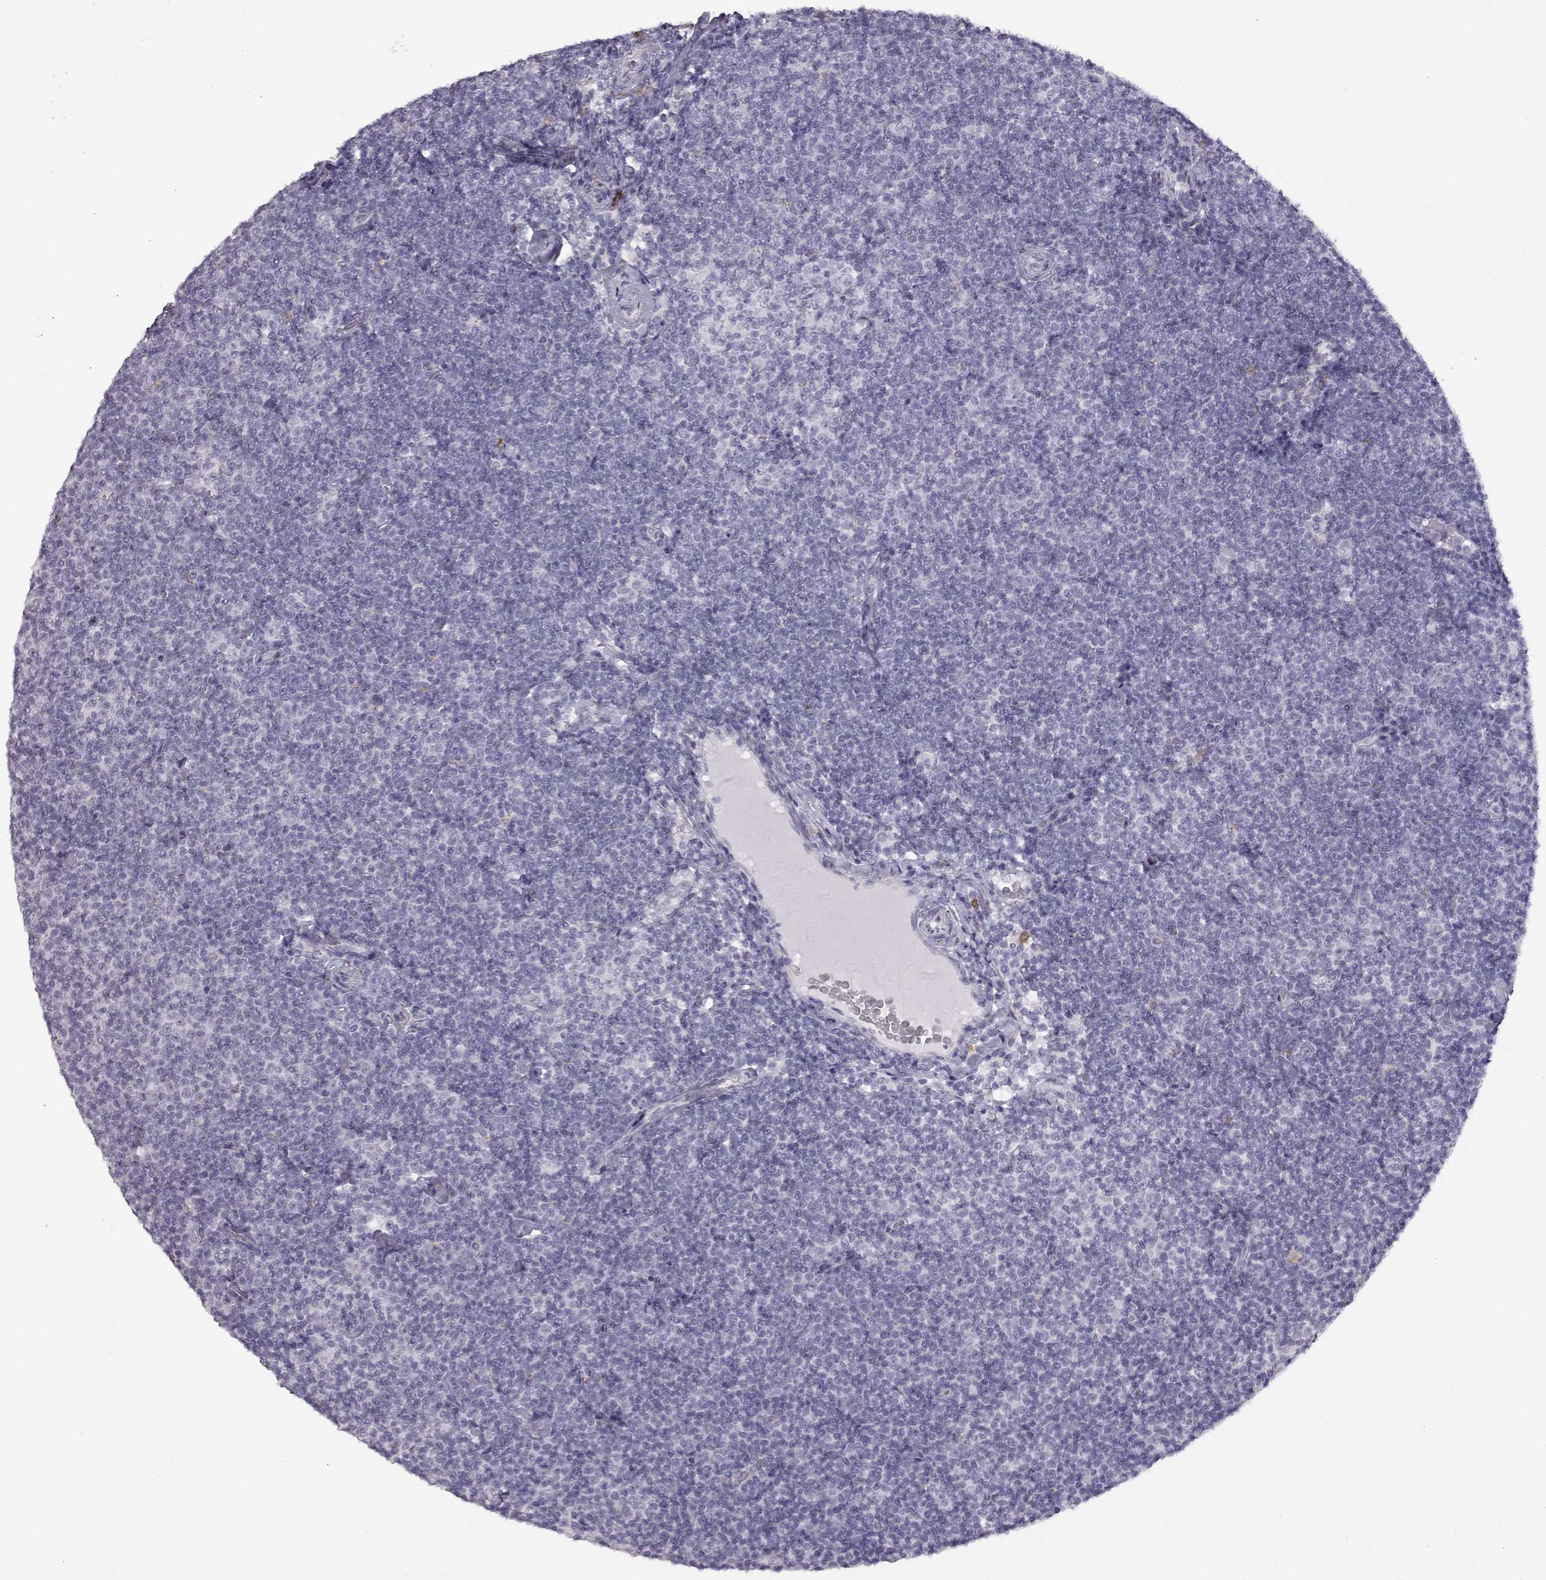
{"staining": {"intensity": "negative", "quantity": "none", "location": "none"}, "tissue": "lymphoma", "cell_type": "Tumor cells", "image_type": "cancer", "snomed": [{"axis": "morphology", "description": "Malignant lymphoma, non-Hodgkin's type, Low grade"}, {"axis": "topography", "description": "Lymph node"}], "caption": "This is a image of immunohistochemistry (IHC) staining of lymphoma, which shows no expression in tumor cells. The staining was performed using DAB (3,3'-diaminobenzidine) to visualize the protein expression in brown, while the nuclei were stained in blue with hematoxylin (Magnification: 20x).", "gene": "VGF", "patient": {"sex": "male", "age": 81}}